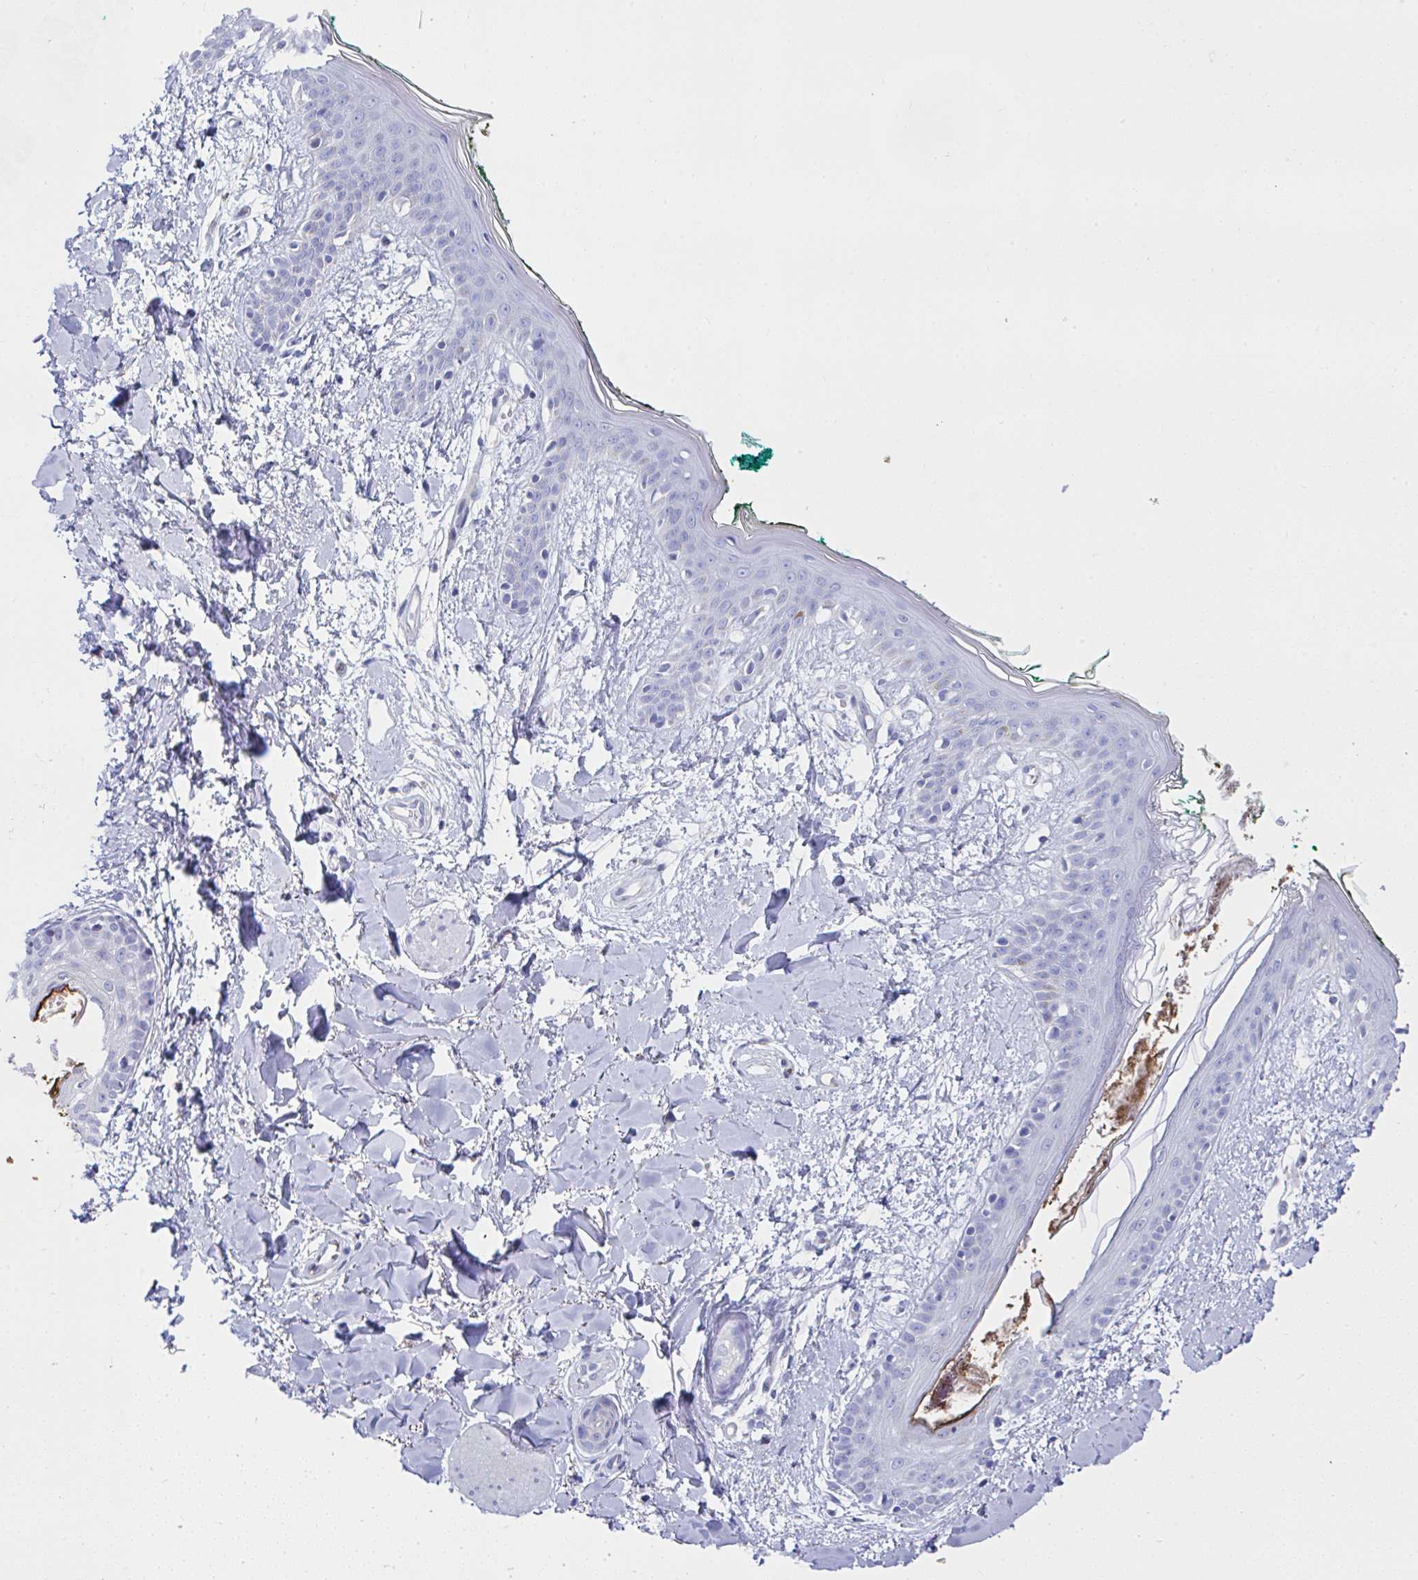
{"staining": {"intensity": "negative", "quantity": "none", "location": "none"}, "tissue": "skin", "cell_type": "Fibroblasts", "image_type": "normal", "snomed": [{"axis": "morphology", "description": "Normal tissue, NOS"}, {"axis": "topography", "description": "Skin"}], "caption": "Photomicrograph shows no significant protein positivity in fibroblasts of benign skin. The staining was performed using DAB (3,3'-diaminobenzidine) to visualize the protein expression in brown, while the nuclei were stained in blue with hematoxylin (Magnification: 20x).", "gene": "MGAM2", "patient": {"sex": "female", "age": 34}}